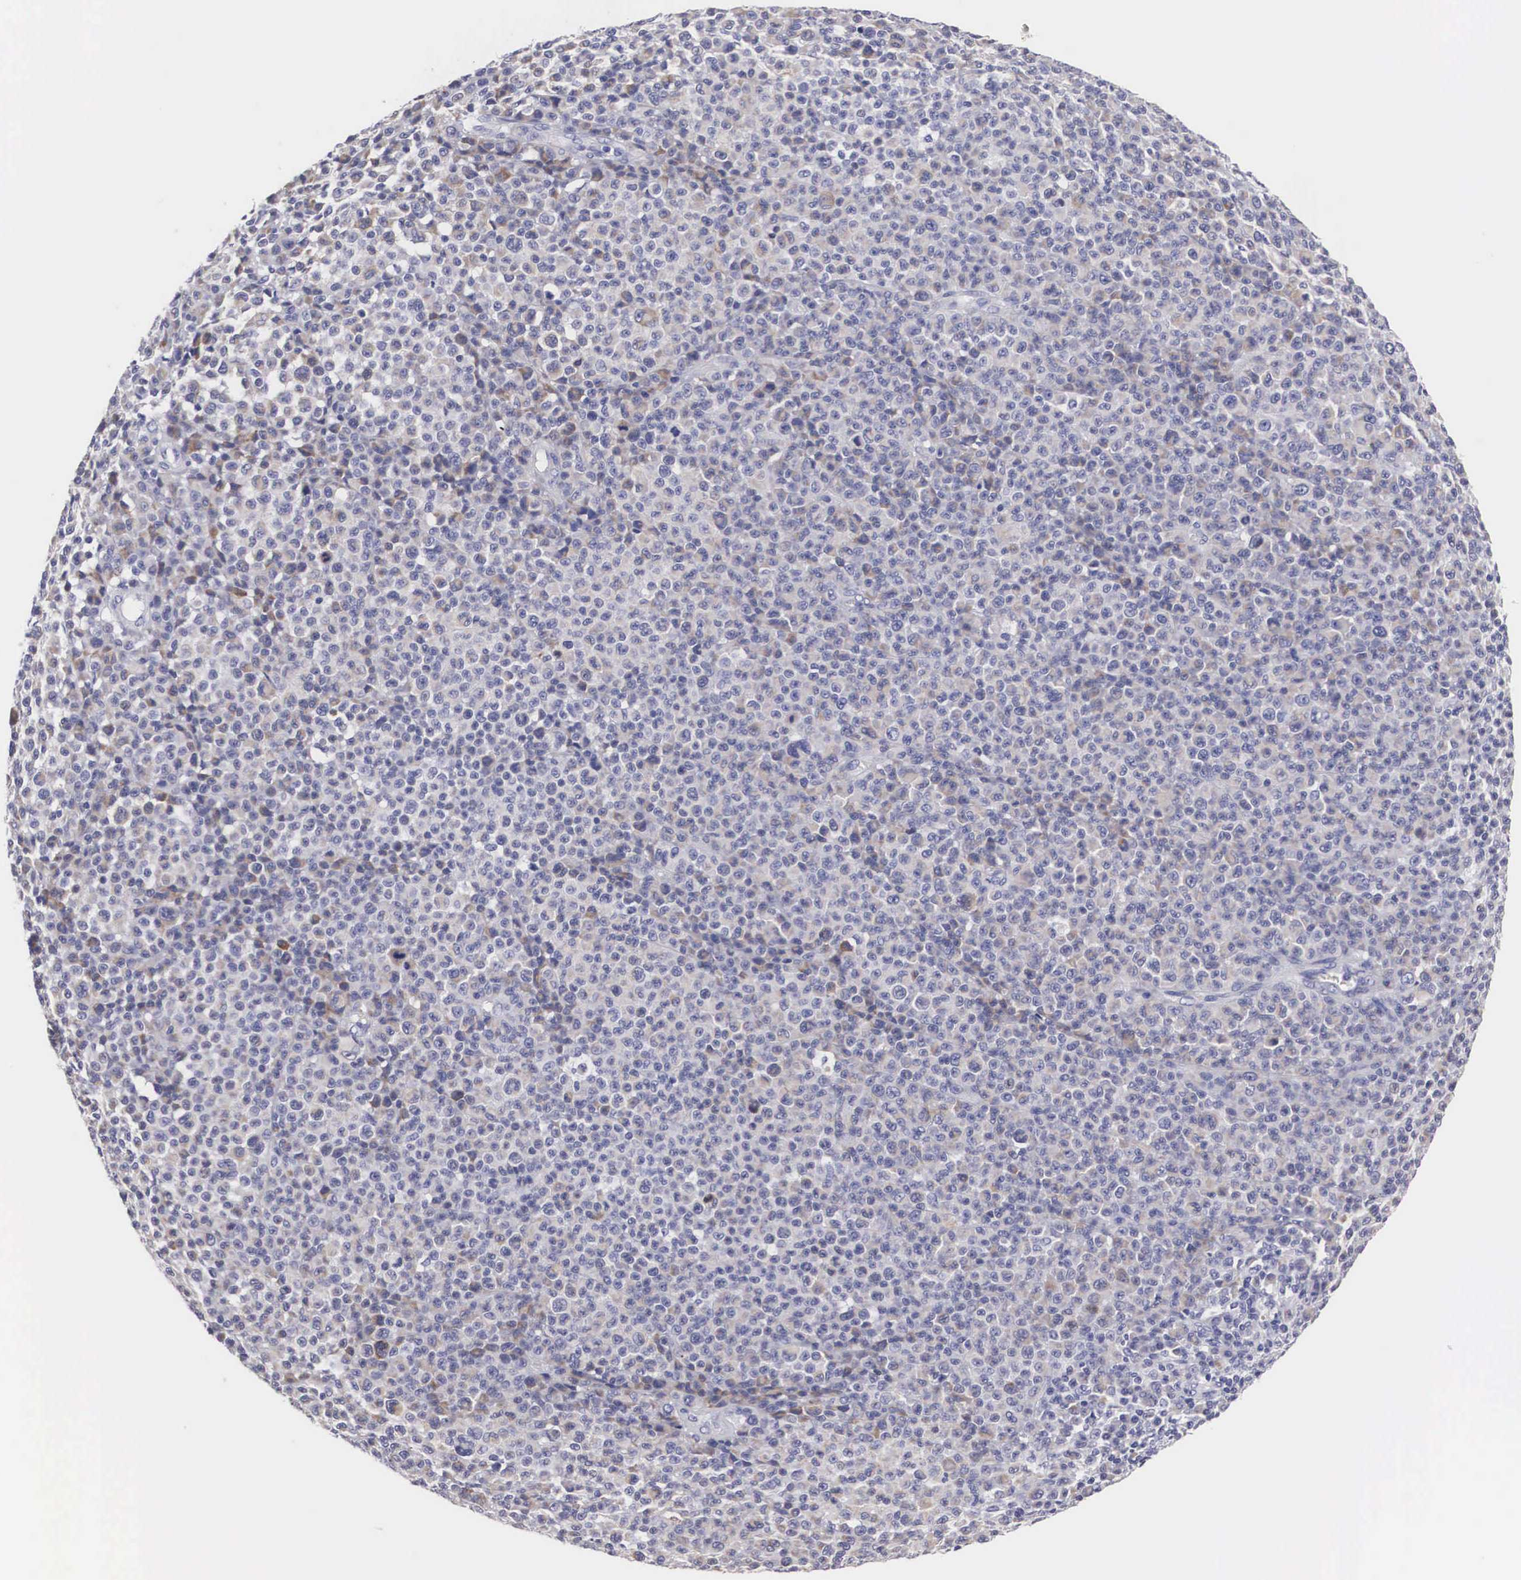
{"staining": {"intensity": "negative", "quantity": "none", "location": "none"}, "tissue": "melanoma", "cell_type": "Tumor cells", "image_type": "cancer", "snomed": [{"axis": "morphology", "description": "Malignant melanoma, Metastatic site"}, {"axis": "topography", "description": "Skin"}], "caption": "This is an IHC micrograph of malignant melanoma (metastatic site). There is no positivity in tumor cells.", "gene": "ARMCX3", "patient": {"sex": "male", "age": 32}}